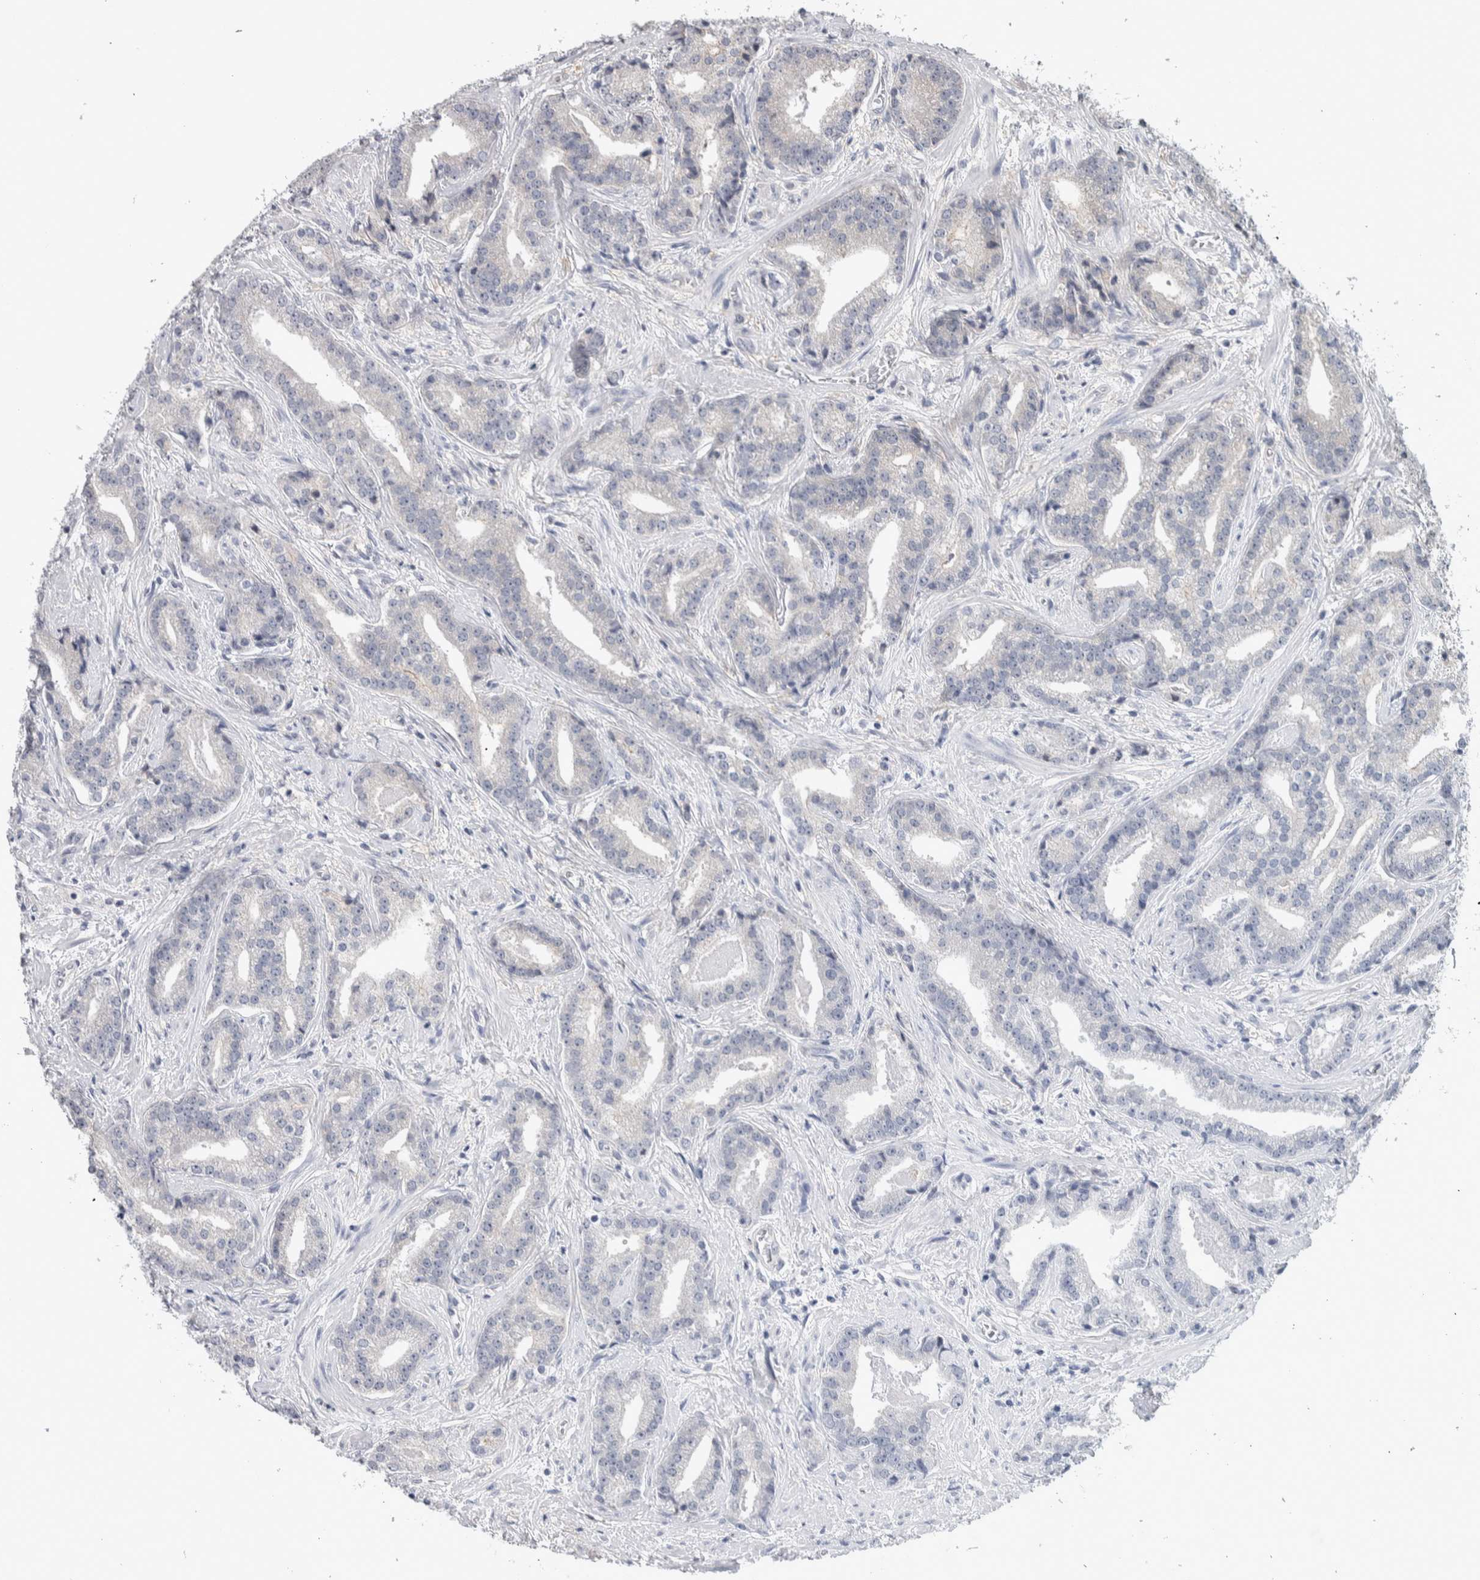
{"staining": {"intensity": "negative", "quantity": "none", "location": "none"}, "tissue": "prostate cancer", "cell_type": "Tumor cells", "image_type": "cancer", "snomed": [{"axis": "morphology", "description": "Adenocarcinoma, Low grade"}, {"axis": "topography", "description": "Prostate"}], "caption": "Human prostate cancer stained for a protein using IHC shows no positivity in tumor cells.", "gene": "TAX1BP1", "patient": {"sex": "male", "age": 67}}